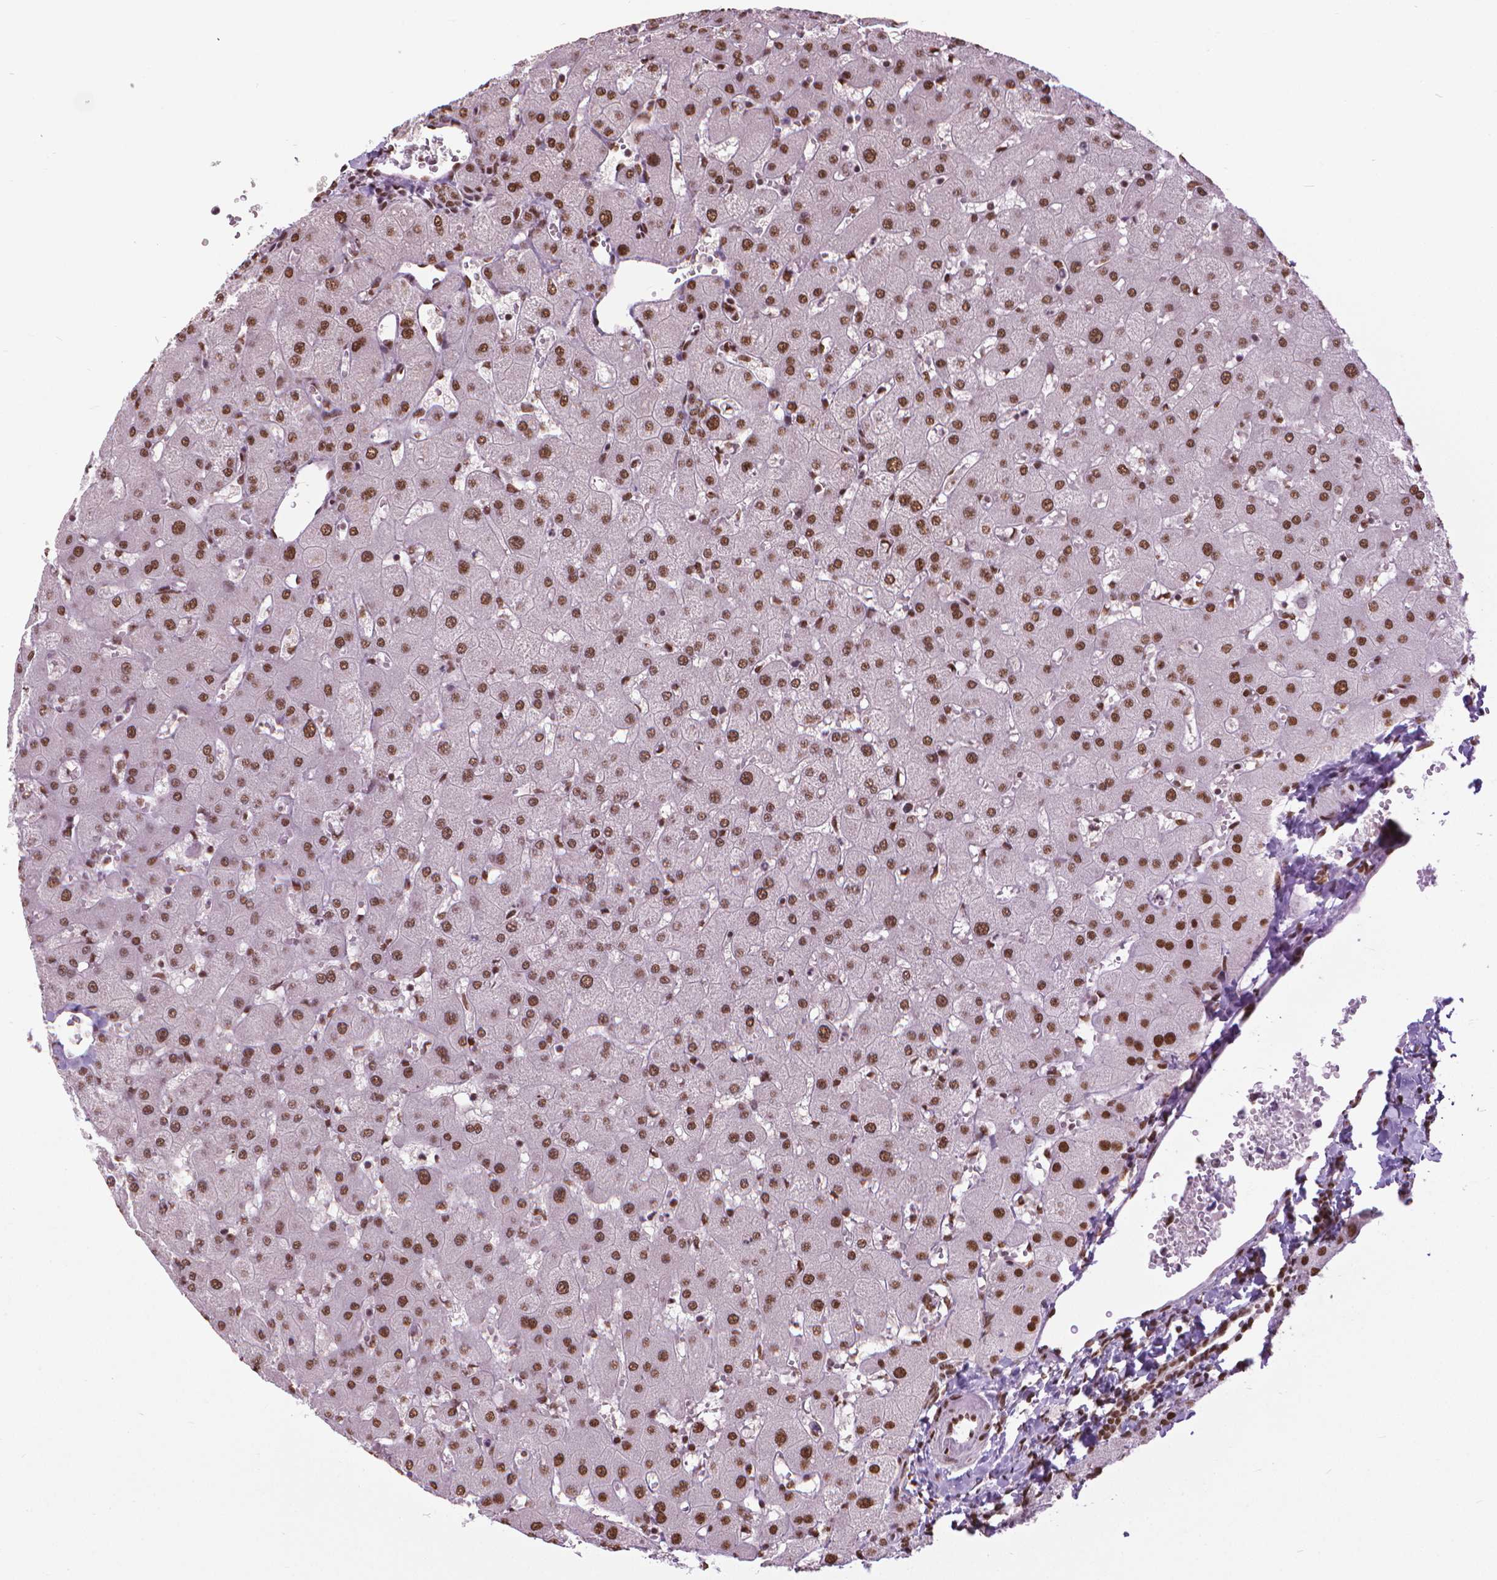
{"staining": {"intensity": "moderate", "quantity": ">75%", "location": "nuclear"}, "tissue": "liver", "cell_type": "Cholangiocytes", "image_type": "normal", "snomed": [{"axis": "morphology", "description": "Normal tissue, NOS"}, {"axis": "topography", "description": "Liver"}], "caption": "High-power microscopy captured an IHC image of benign liver, revealing moderate nuclear staining in about >75% of cholangiocytes.", "gene": "AKAP8", "patient": {"sex": "female", "age": 63}}